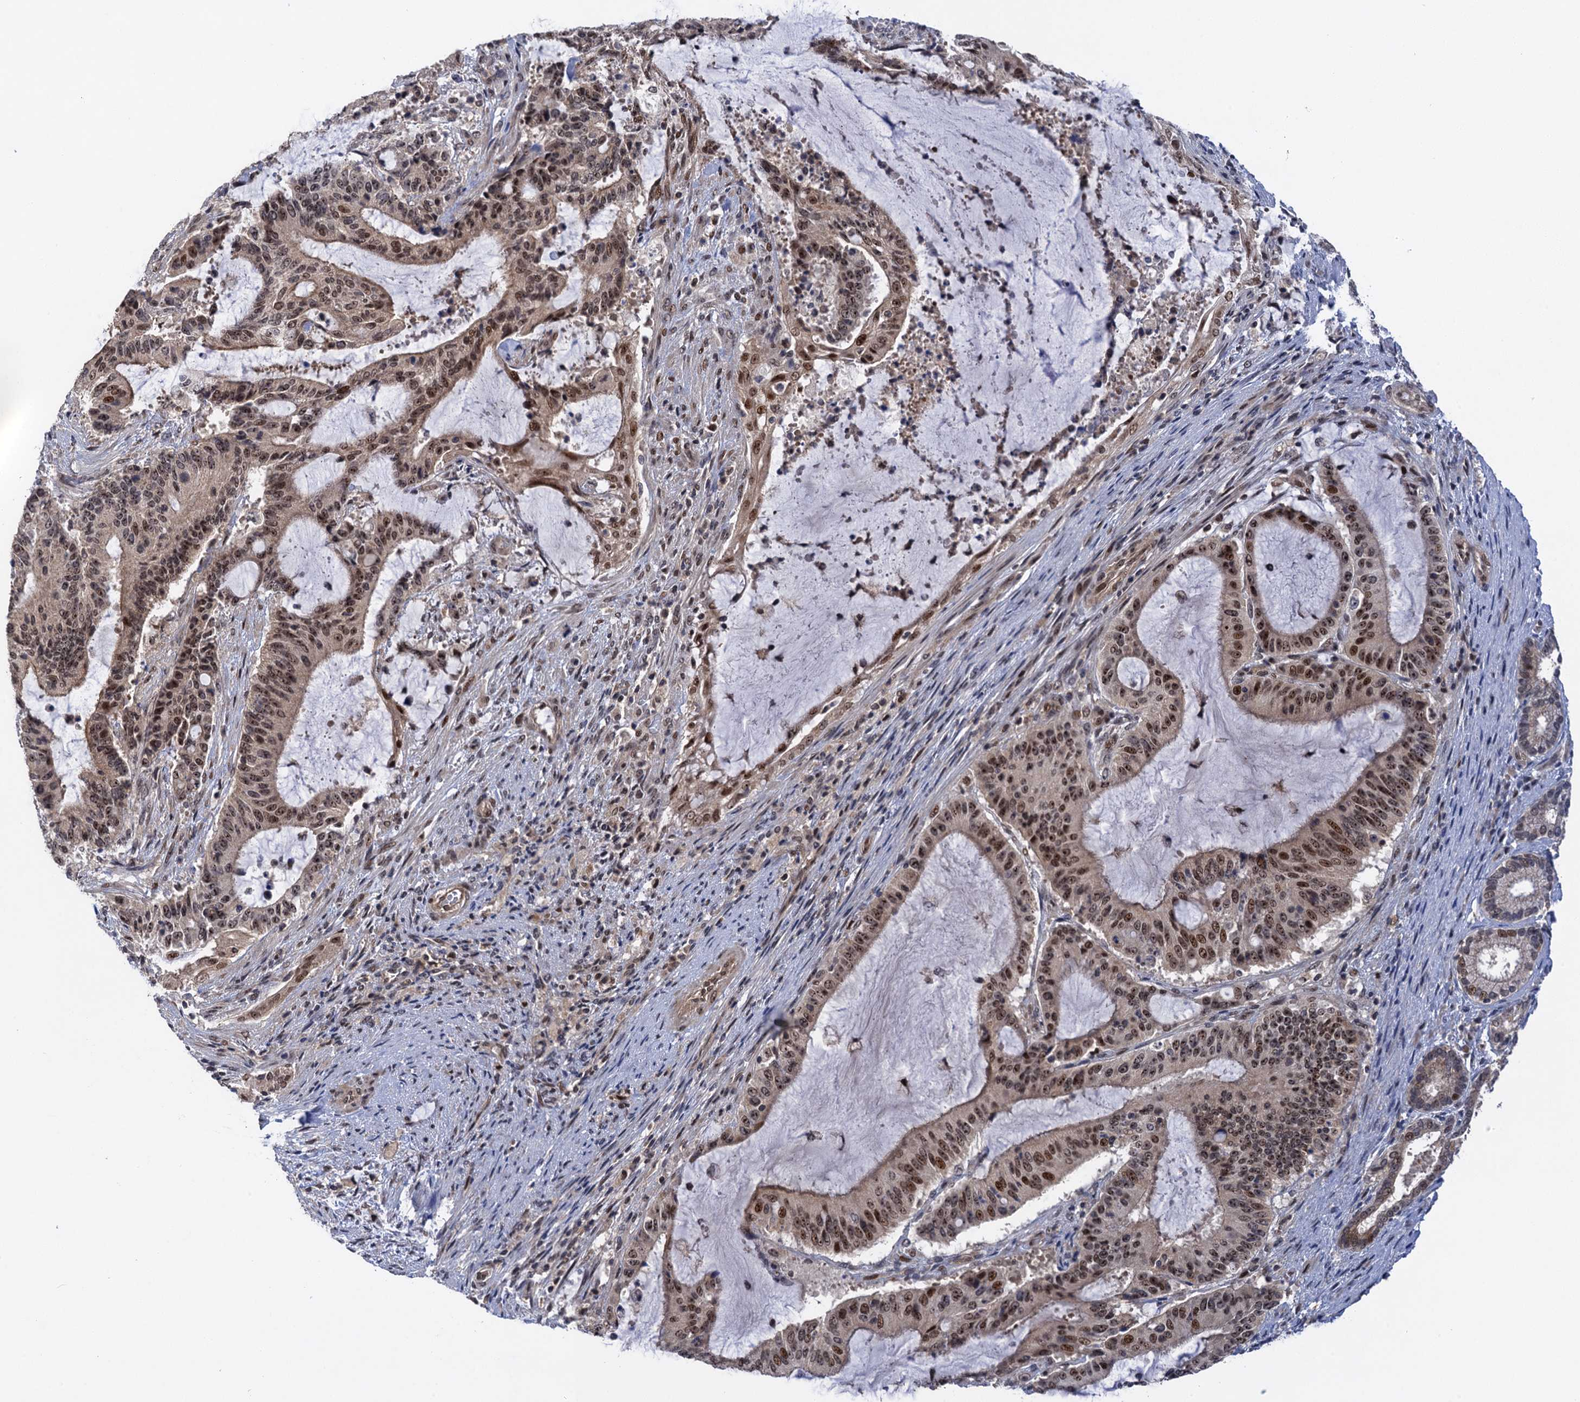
{"staining": {"intensity": "moderate", "quantity": ">75%", "location": "nuclear"}, "tissue": "liver cancer", "cell_type": "Tumor cells", "image_type": "cancer", "snomed": [{"axis": "morphology", "description": "Normal tissue, NOS"}, {"axis": "morphology", "description": "Cholangiocarcinoma"}, {"axis": "topography", "description": "Liver"}, {"axis": "topography", "description": "Peripheral nerve tissue"}], "caption": "A brown stain highlights moderate nuclear expression of a protein in human liver cancer (cholangiocarcinoma) tumor cells.", "gene": "ZAR1L", "patient": {"sex": "female", "age": 73}}